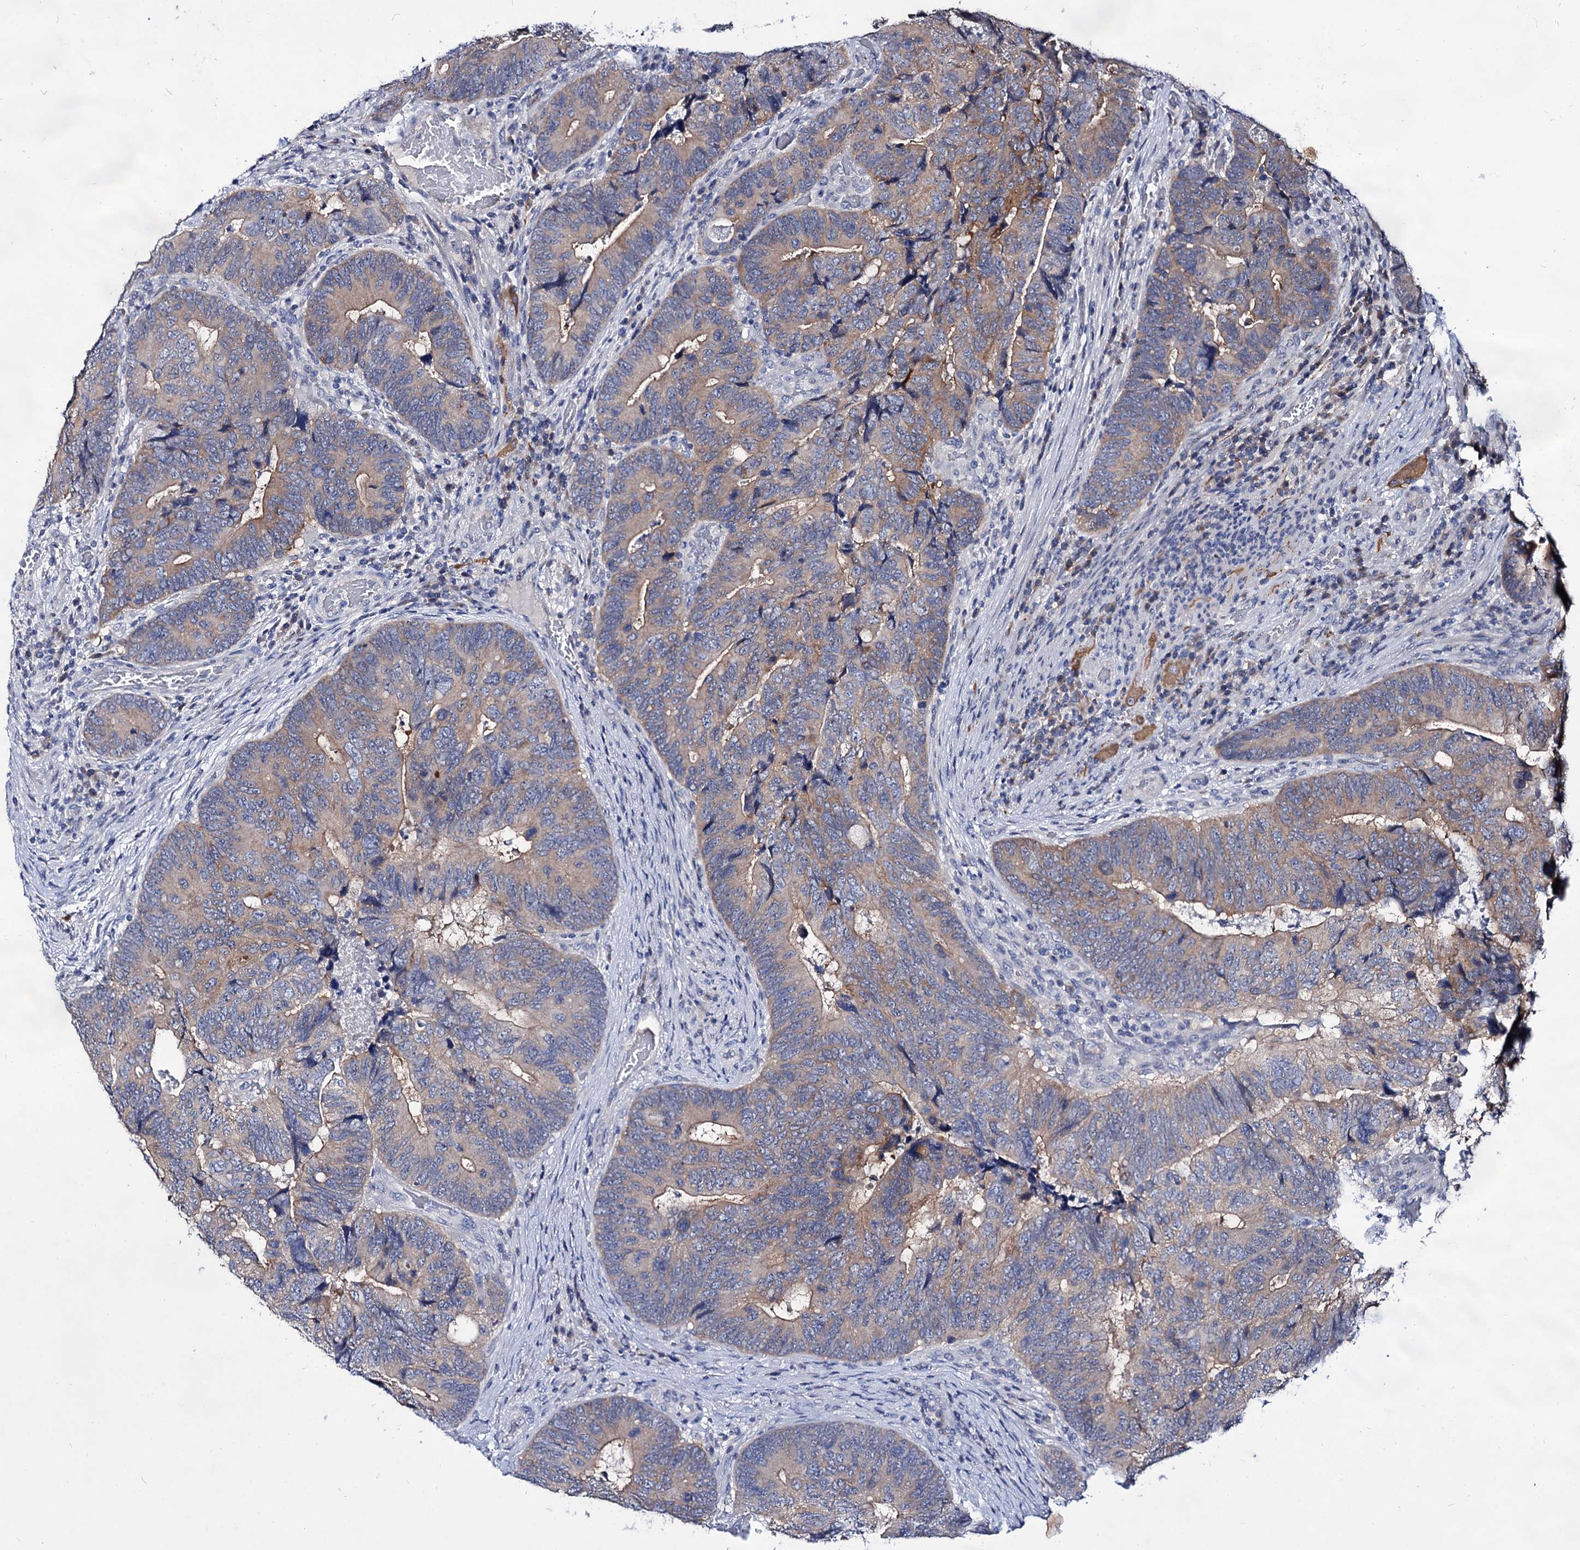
{"staining": {"intensity": "moderate", "quantity": "<25%", "location": "cytoplasmic/membranous"}, "tissue": "colorectal cancer", "cell_type": "Tumor cells", "image_type": "cancer", "snomed": [{"axis": "morphology", "description": "Adenocarcinoma, NOS"}, {"axis": "topography", "description": "Colon"}], "caption": "Colorectal cancer (adenocarcinoma) tissue reveals moderate cytoplasmic/membranous positivity in approximately <25% of tumor cells", "gene": "ARFIP2", "patient": {"sex": "female", "age": 67}}